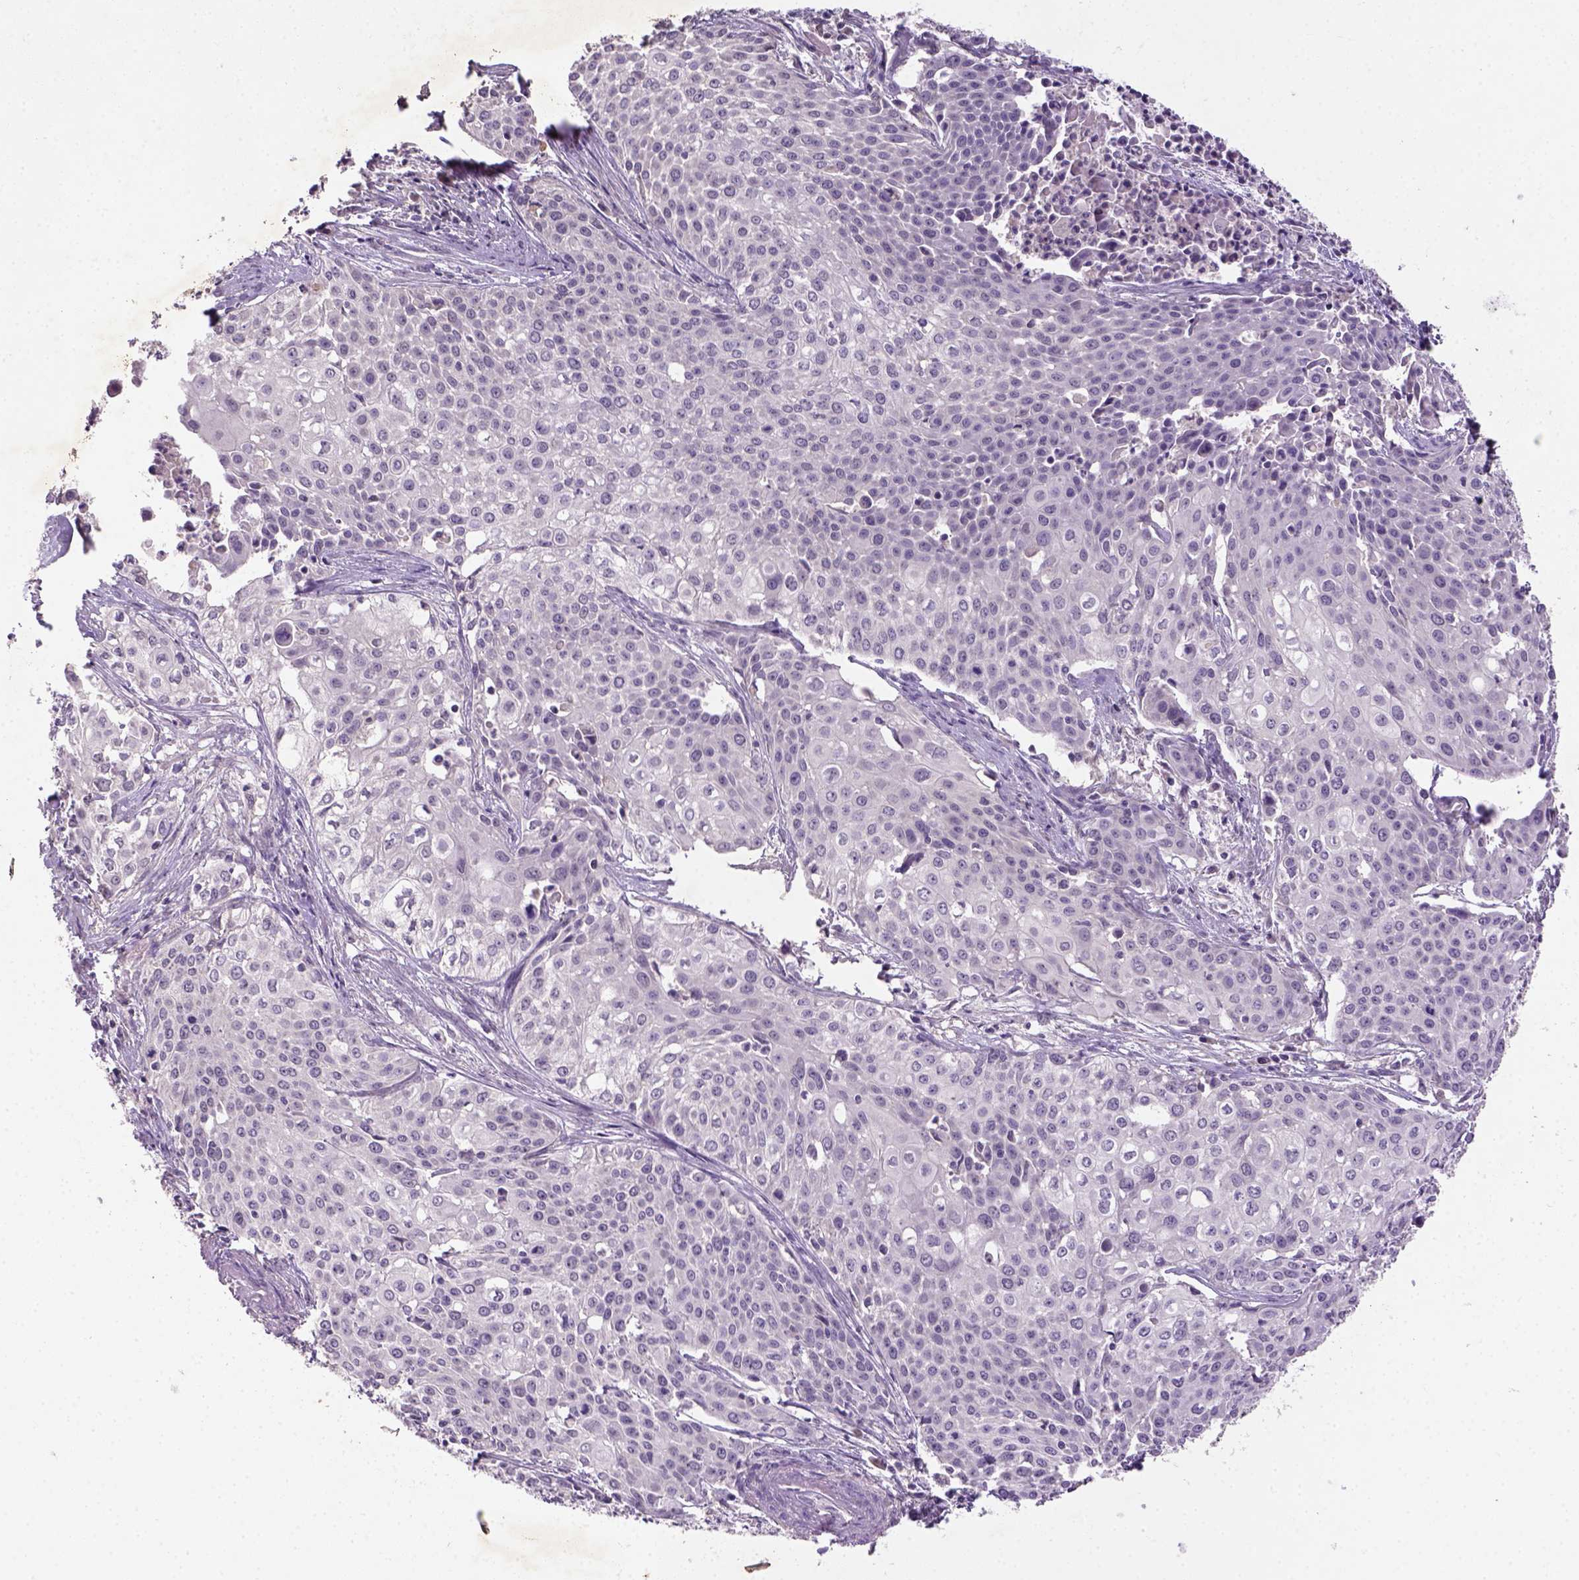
{"staining": {"intensity": "negative", "quantity": "none", "location": "none"}, "tissue": "cervical cancer", "cell_type": "Tumor cells", "image_type": "cancer", "snomed": [{"axis": "morphology", "description": "Squamous cell carcinoma, NOS"}, {"axis": "topography", "description": "Cervix"}], "caption": "DAB immunohistochemical staining of cervical cancer (squamous cell carcinoma) shows no significant staining in tumor cells.", "gene": "NLGN2", "patient": {"sex": "female", "age": 39}}